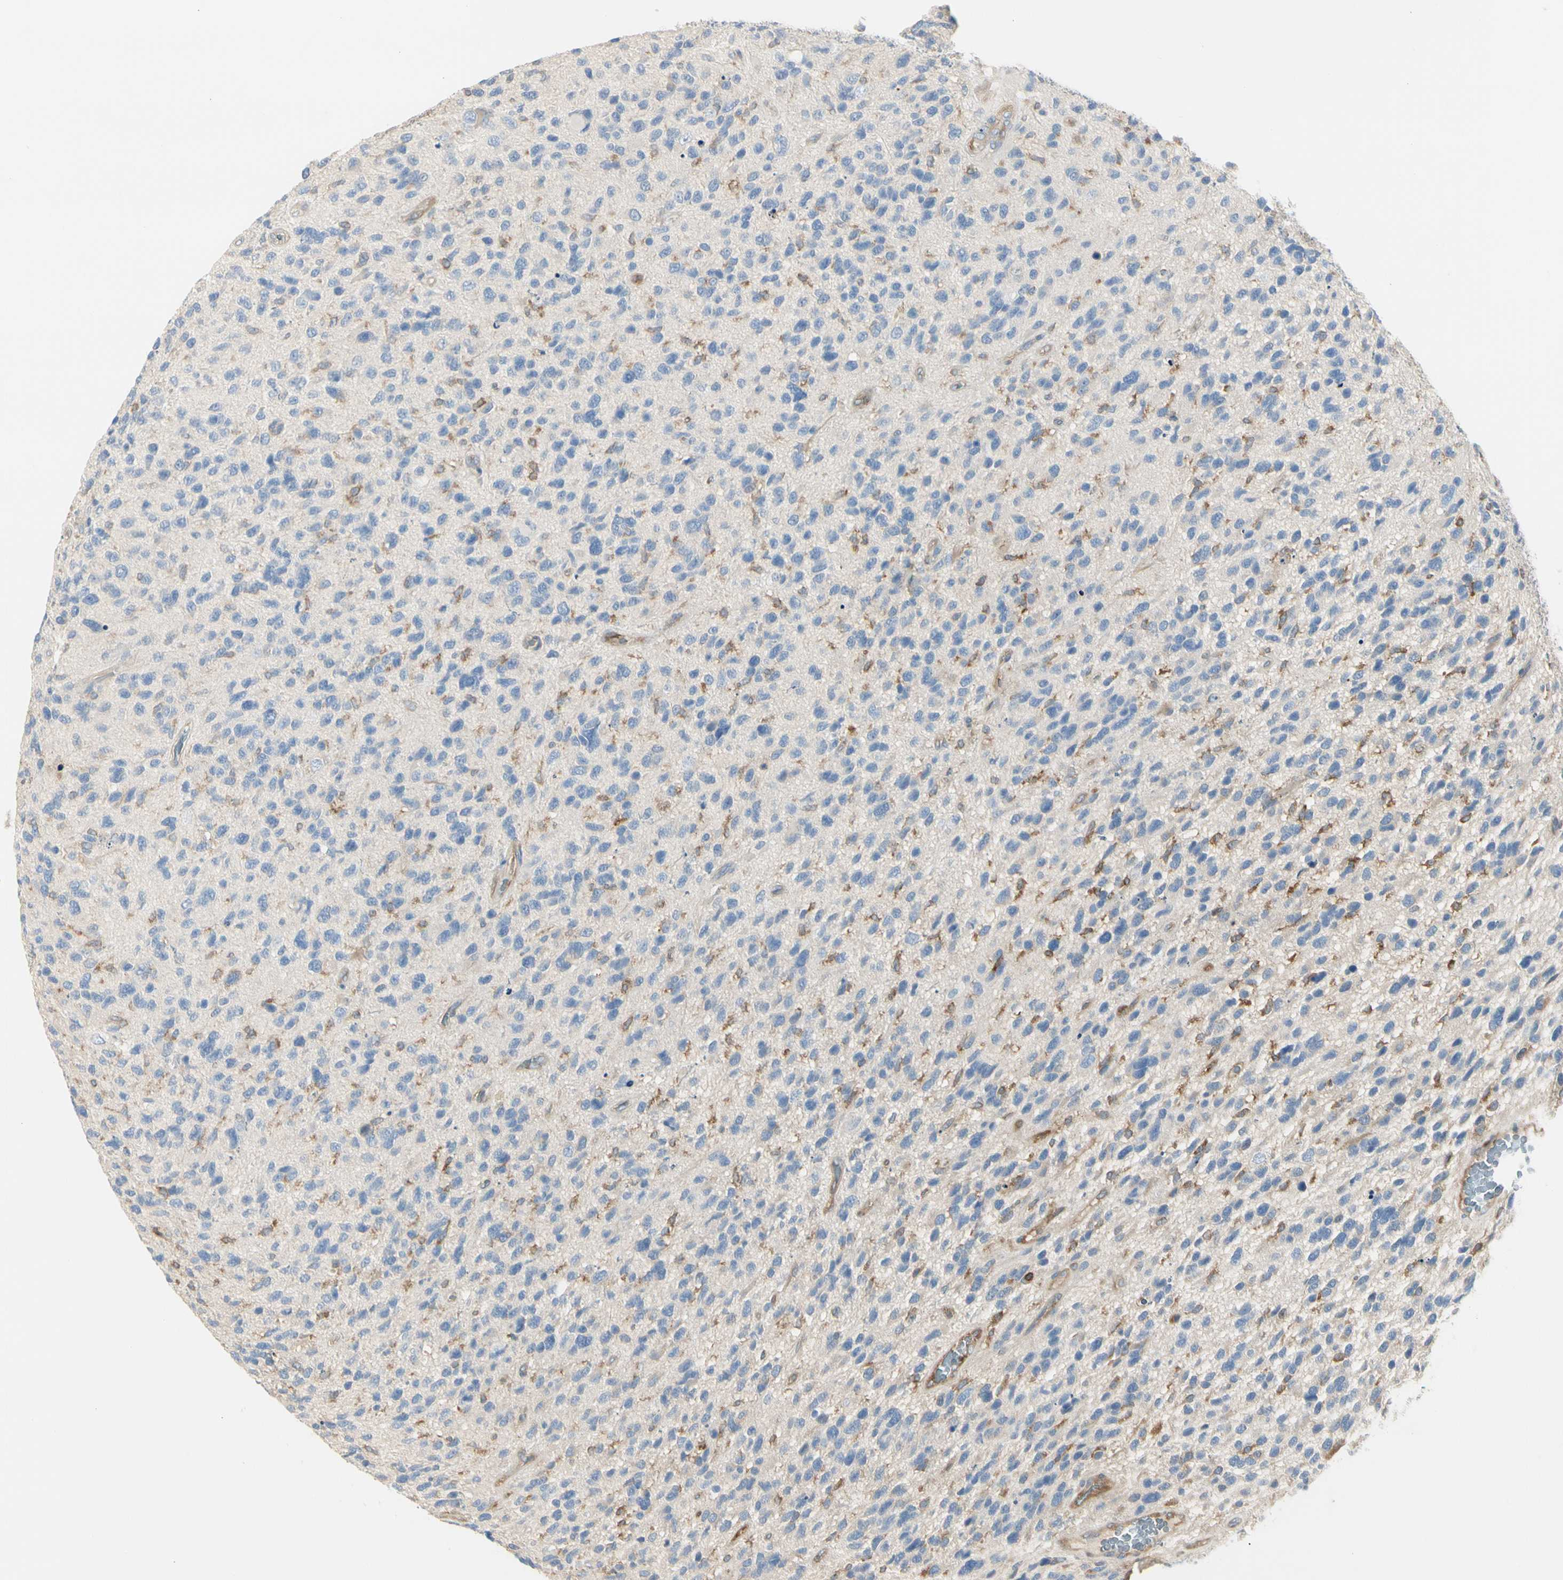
{"staining": {"intensity": "negative", "quantity": "none", "location": "none"}, "tissue": "glioma", "cell_type": "Tumor cells", "image_type": "cancer", "snomed": [{"axis": "morphology", "description": "Glioma, malignant, High grade"}, {"axis": "topography", "description": "Brain"}], "caption": "High power microscopy image of an immunohistochemistry (IHC) image of glioma, revealing no significant staining in tumor cells.", "gene": "NFKB2", "patient": {"sex": "female", "age": 58}}